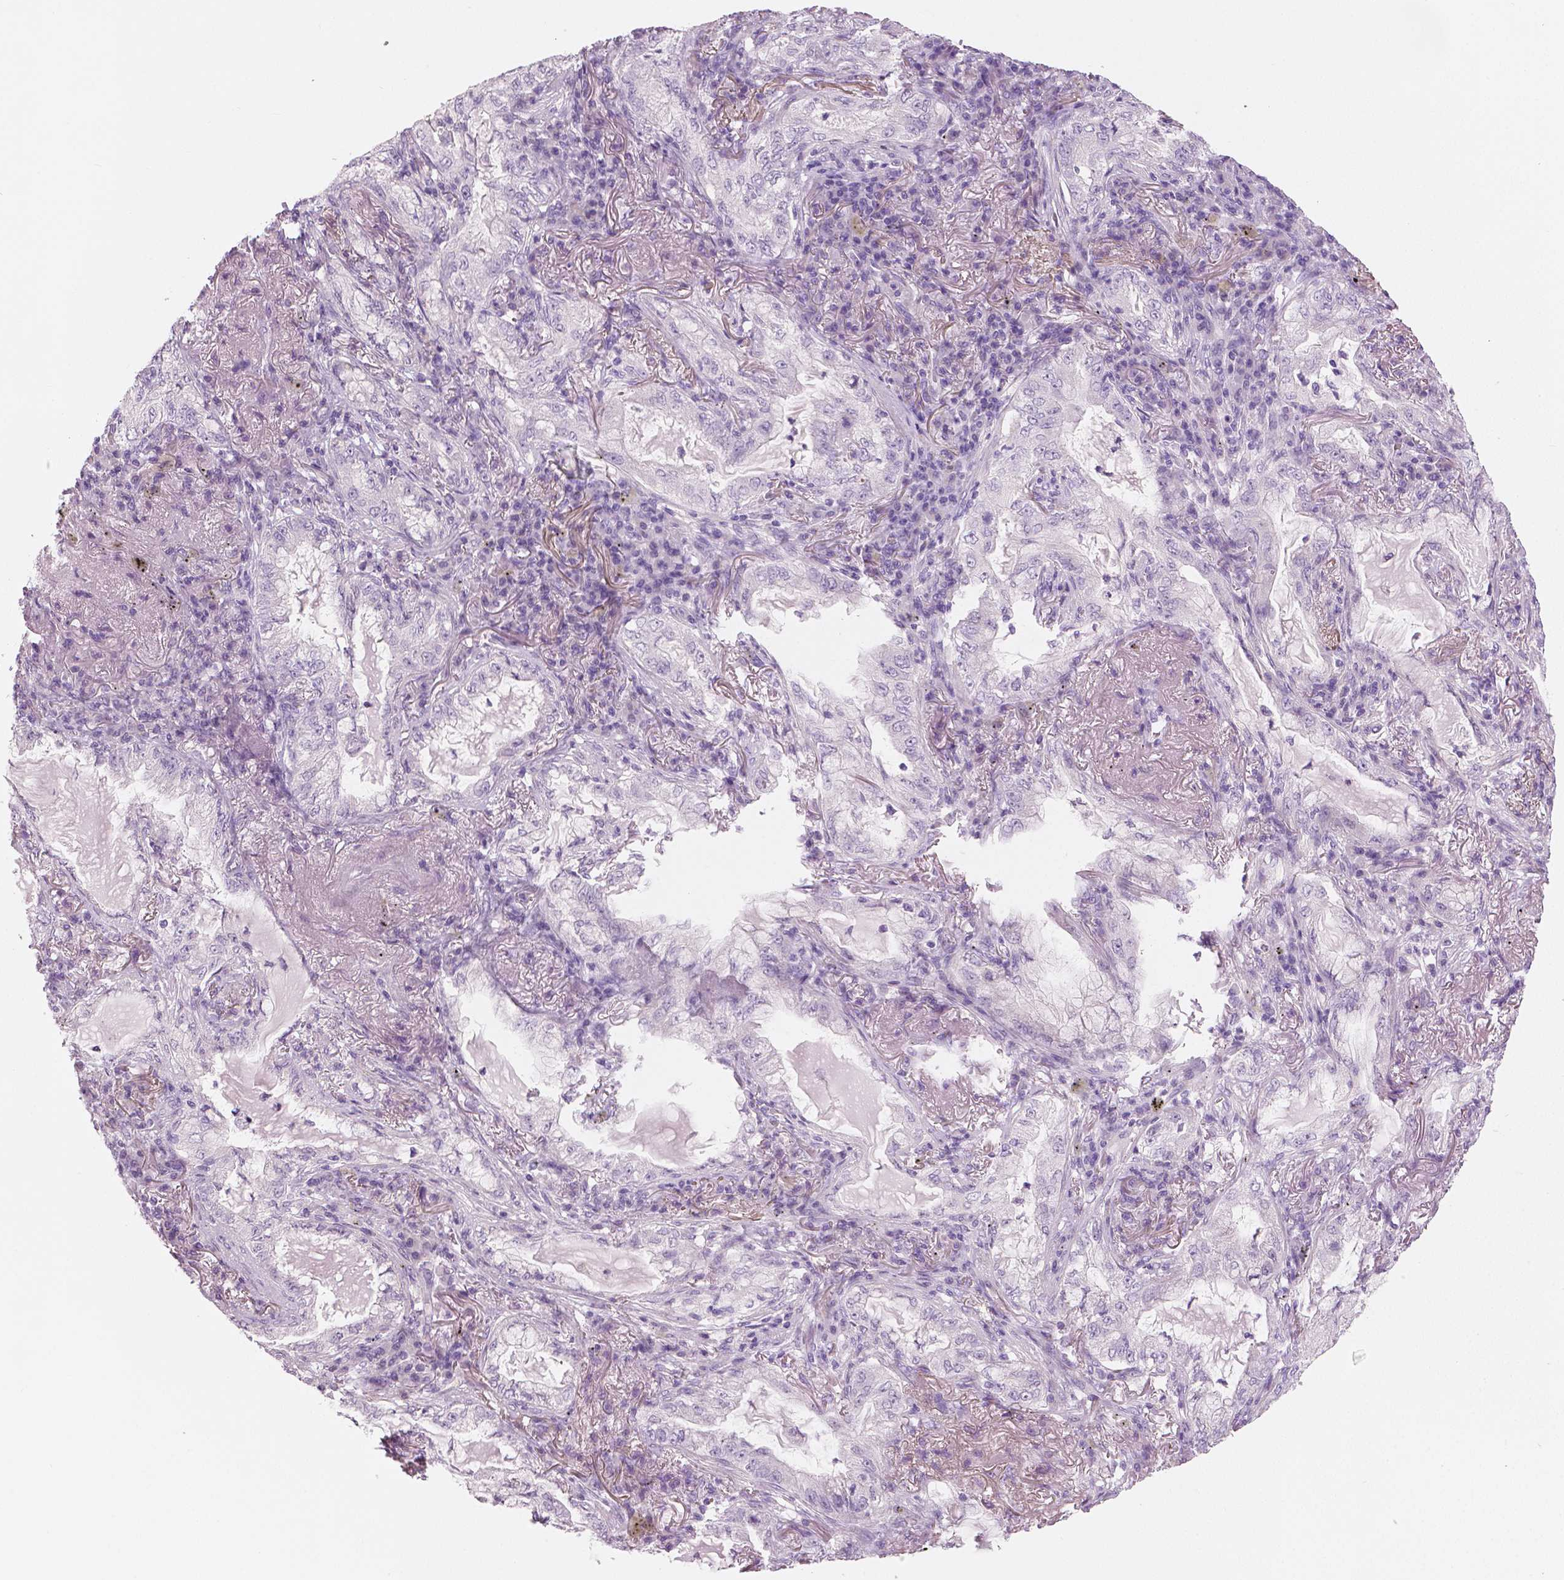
{"staining": {"intensity": "negative", "quantity": "none", "location": "none"}, "tissue": "lung cancer", "cell_type": "Tumor cells", "image_type": "cancer", "snomed": [{"axis": "morphology", "description": "Adenocarcinoma, NOS"}, {"axis": "topography", "description": "Lung"}], "caption": "Immunohistochemistry of human lung cancer demonstrates no expression in tumor cells.", "gene": "SLC24A1", "patient": {"sex": "female", "age": 73}}